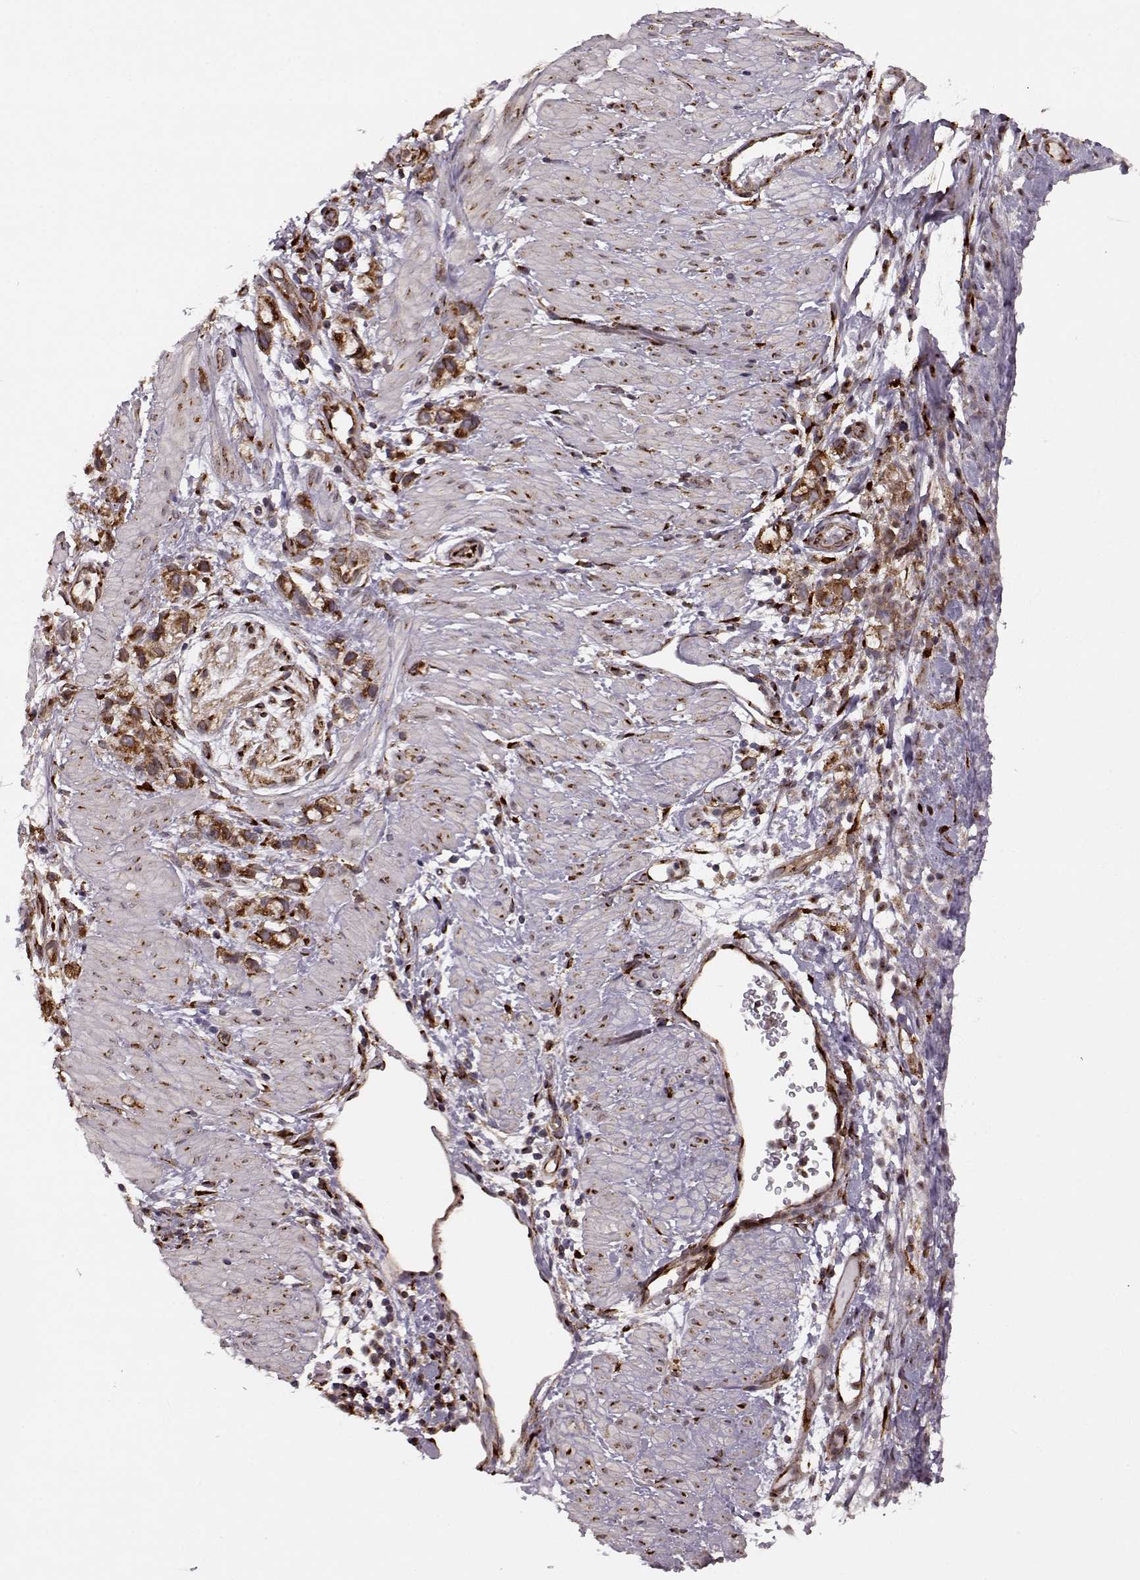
{"staining": {"intensity": "strong", "quantity": ">75%", "location": "cytoplasmic/membranous"}, "tissue": "stomach cancer", "cell_type": "Tumor cells", "image_type": "cancer", "snomed": [{"axis": "morphology", "description": "Adenocarcinoma, NOS"}, {"axis": "topography", "description": "Stomach"}], "caption": "Strong cytoplasmic/membranous expression for a protein is appreciated in about >75% of tumor cells of stomach cancer (adenocarcinoma) using IHC.", "gene": "YIPF5", "patient": {"sex": "female", "age": 59}}